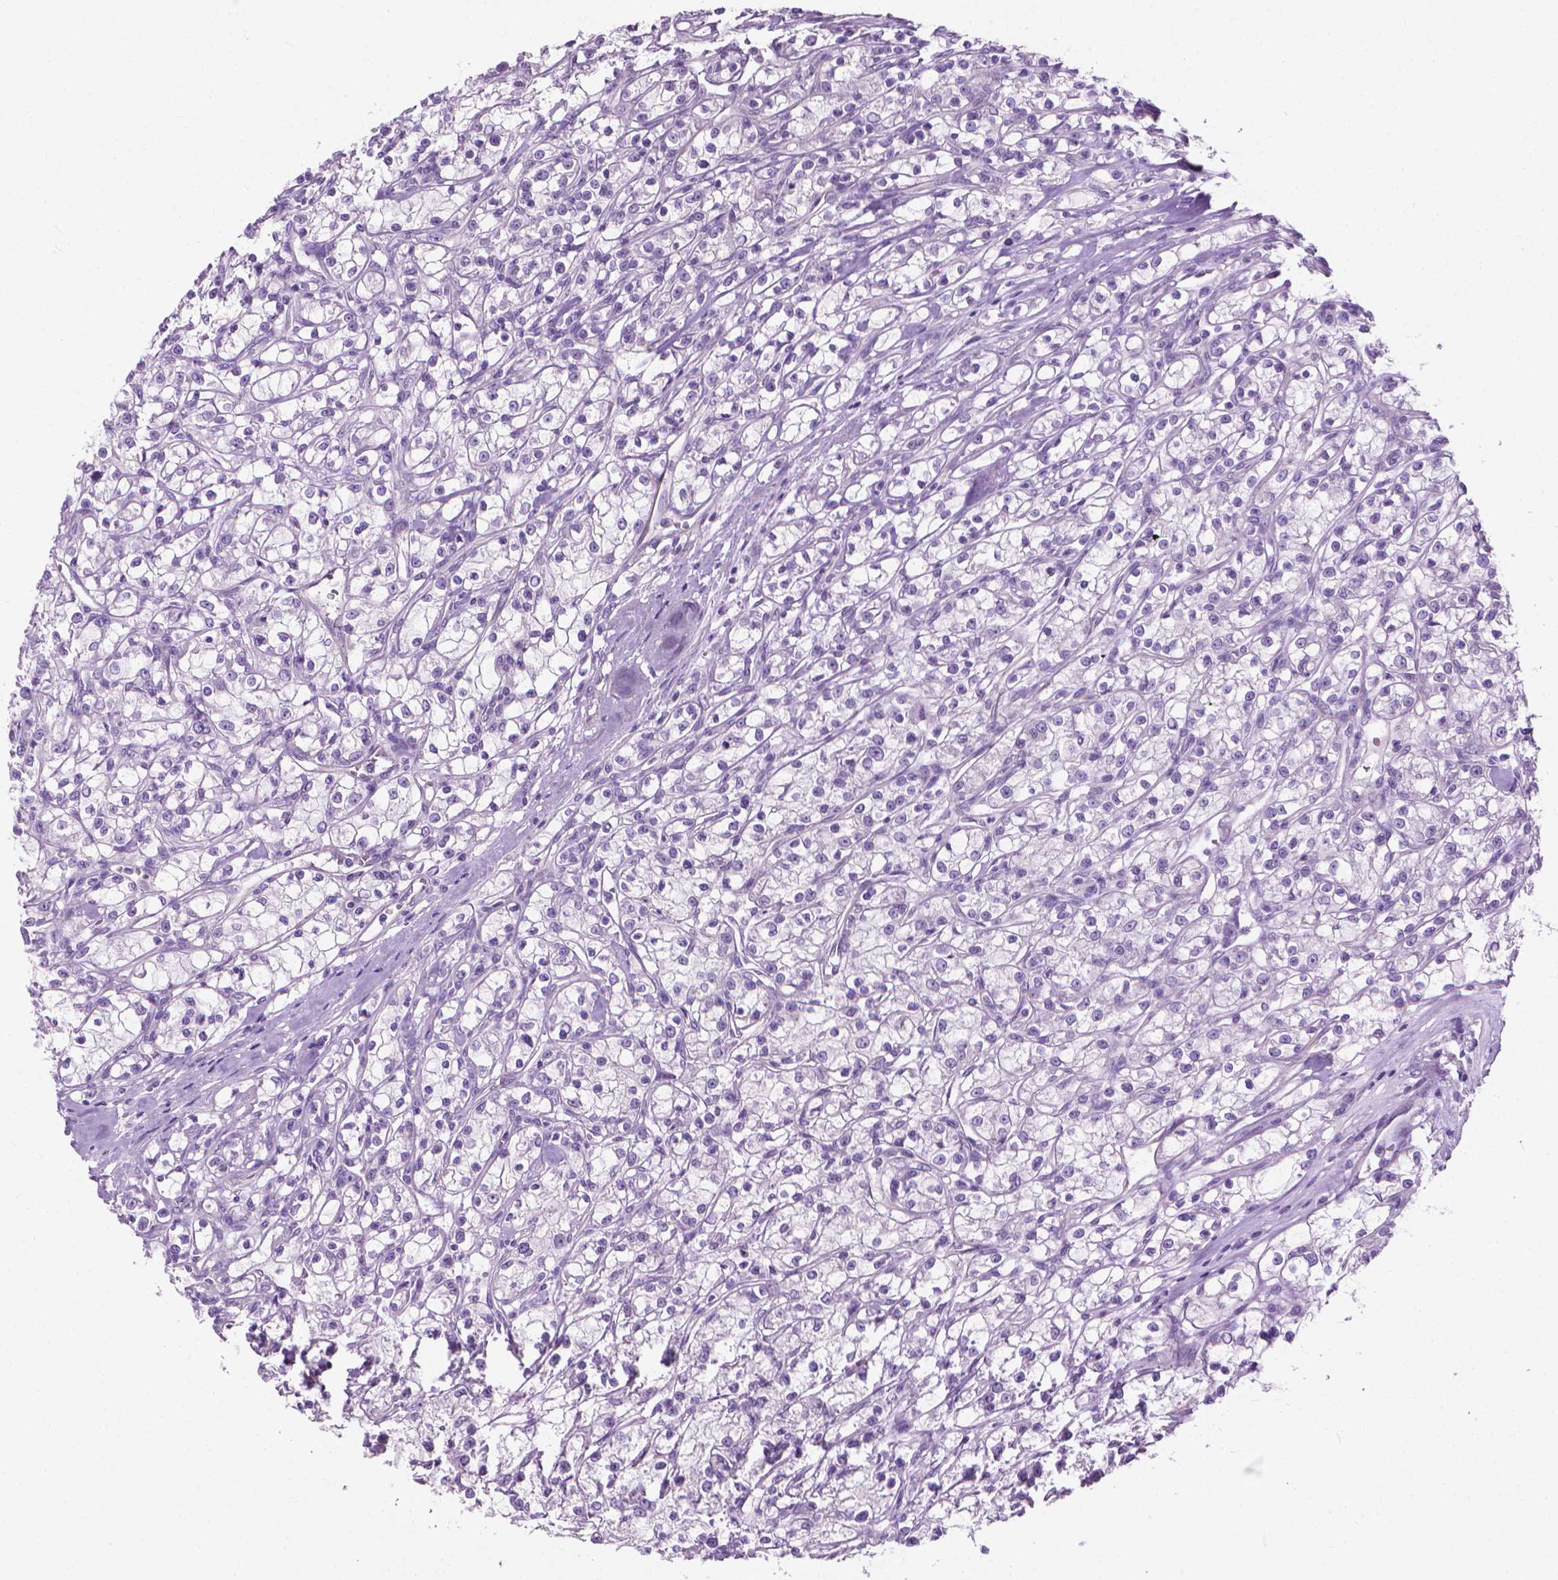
{"staining": {"intensity": "negative", "quantity": "none", "location": "none"}, "tissue": "renal cancer", "cell_type": "Tumor cells", "image_type": "cancer", "snomed": [{"axis": "morphology", "description": "Adenocarcinoma, NOS"}, {"axis": "topography", "description": "Kidney"}], "caption": "High magnification brightfield microscopy of renal cancer (adenocarcinoma) stained with DAB (3,3'-diaminobenzidine) (brown) and counterstained with hematoxylin (blue): tumor cells show no significant expression.", "gene": "KRT73", "patient": {"sex": "female", "age": 59}}